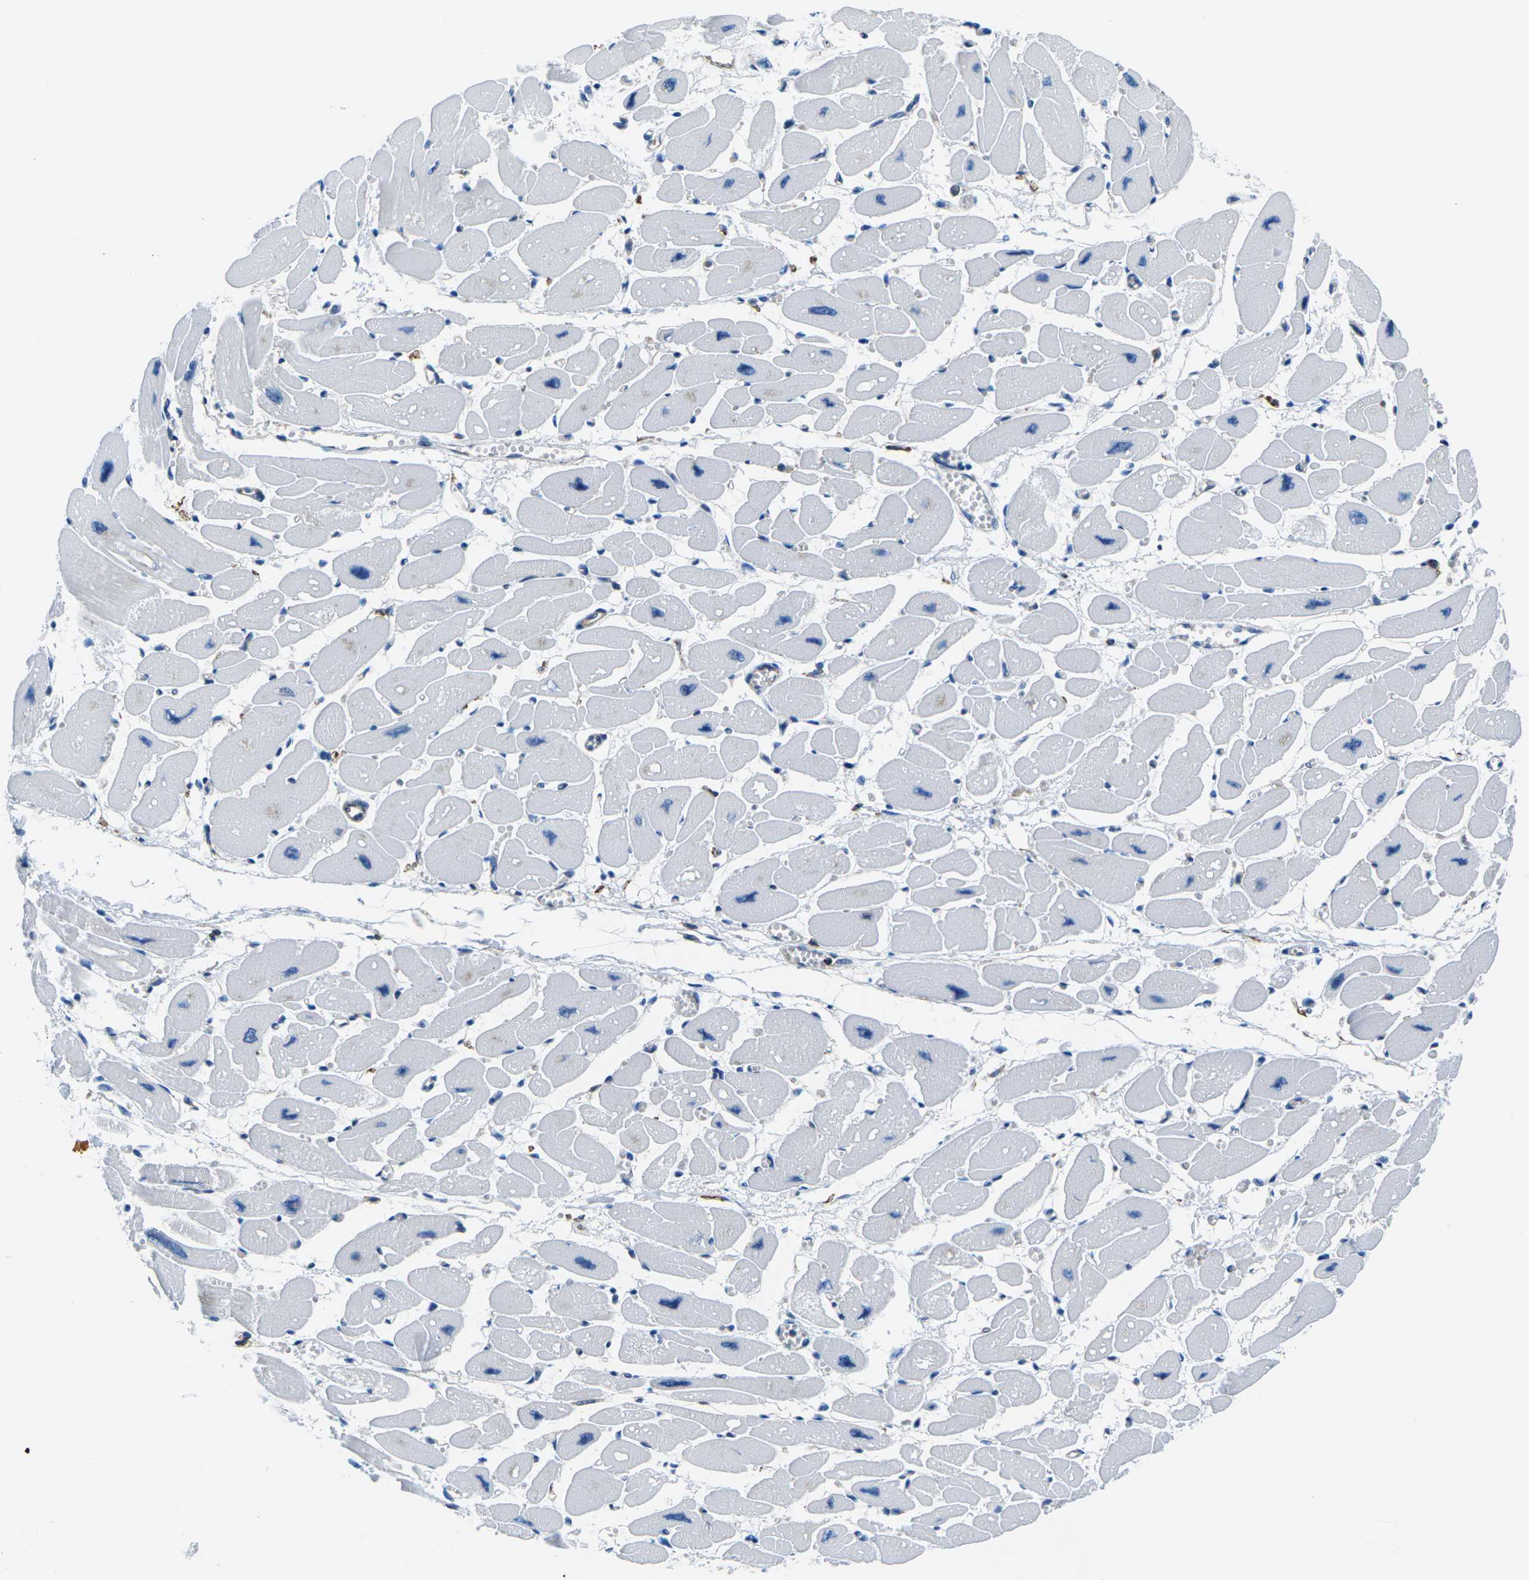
{"staining": {"intensity": "negative", "quantity": "none", "location": "none"}, "tissue": "heart muscle", "cell_type": "Cardiomyocytes", "image_type": "normal", "snomed": [{"axis": "morphology", "description": "Normal tissue, NOS"}, {"axis": "topography", "description": "Heart"}], "caption": "An image of heart muscle stained for a protein exhibits no brown staining in cardiomyocytes.", "gene": "SOCS4", "patient": {"sex": "female", "age": 54}}